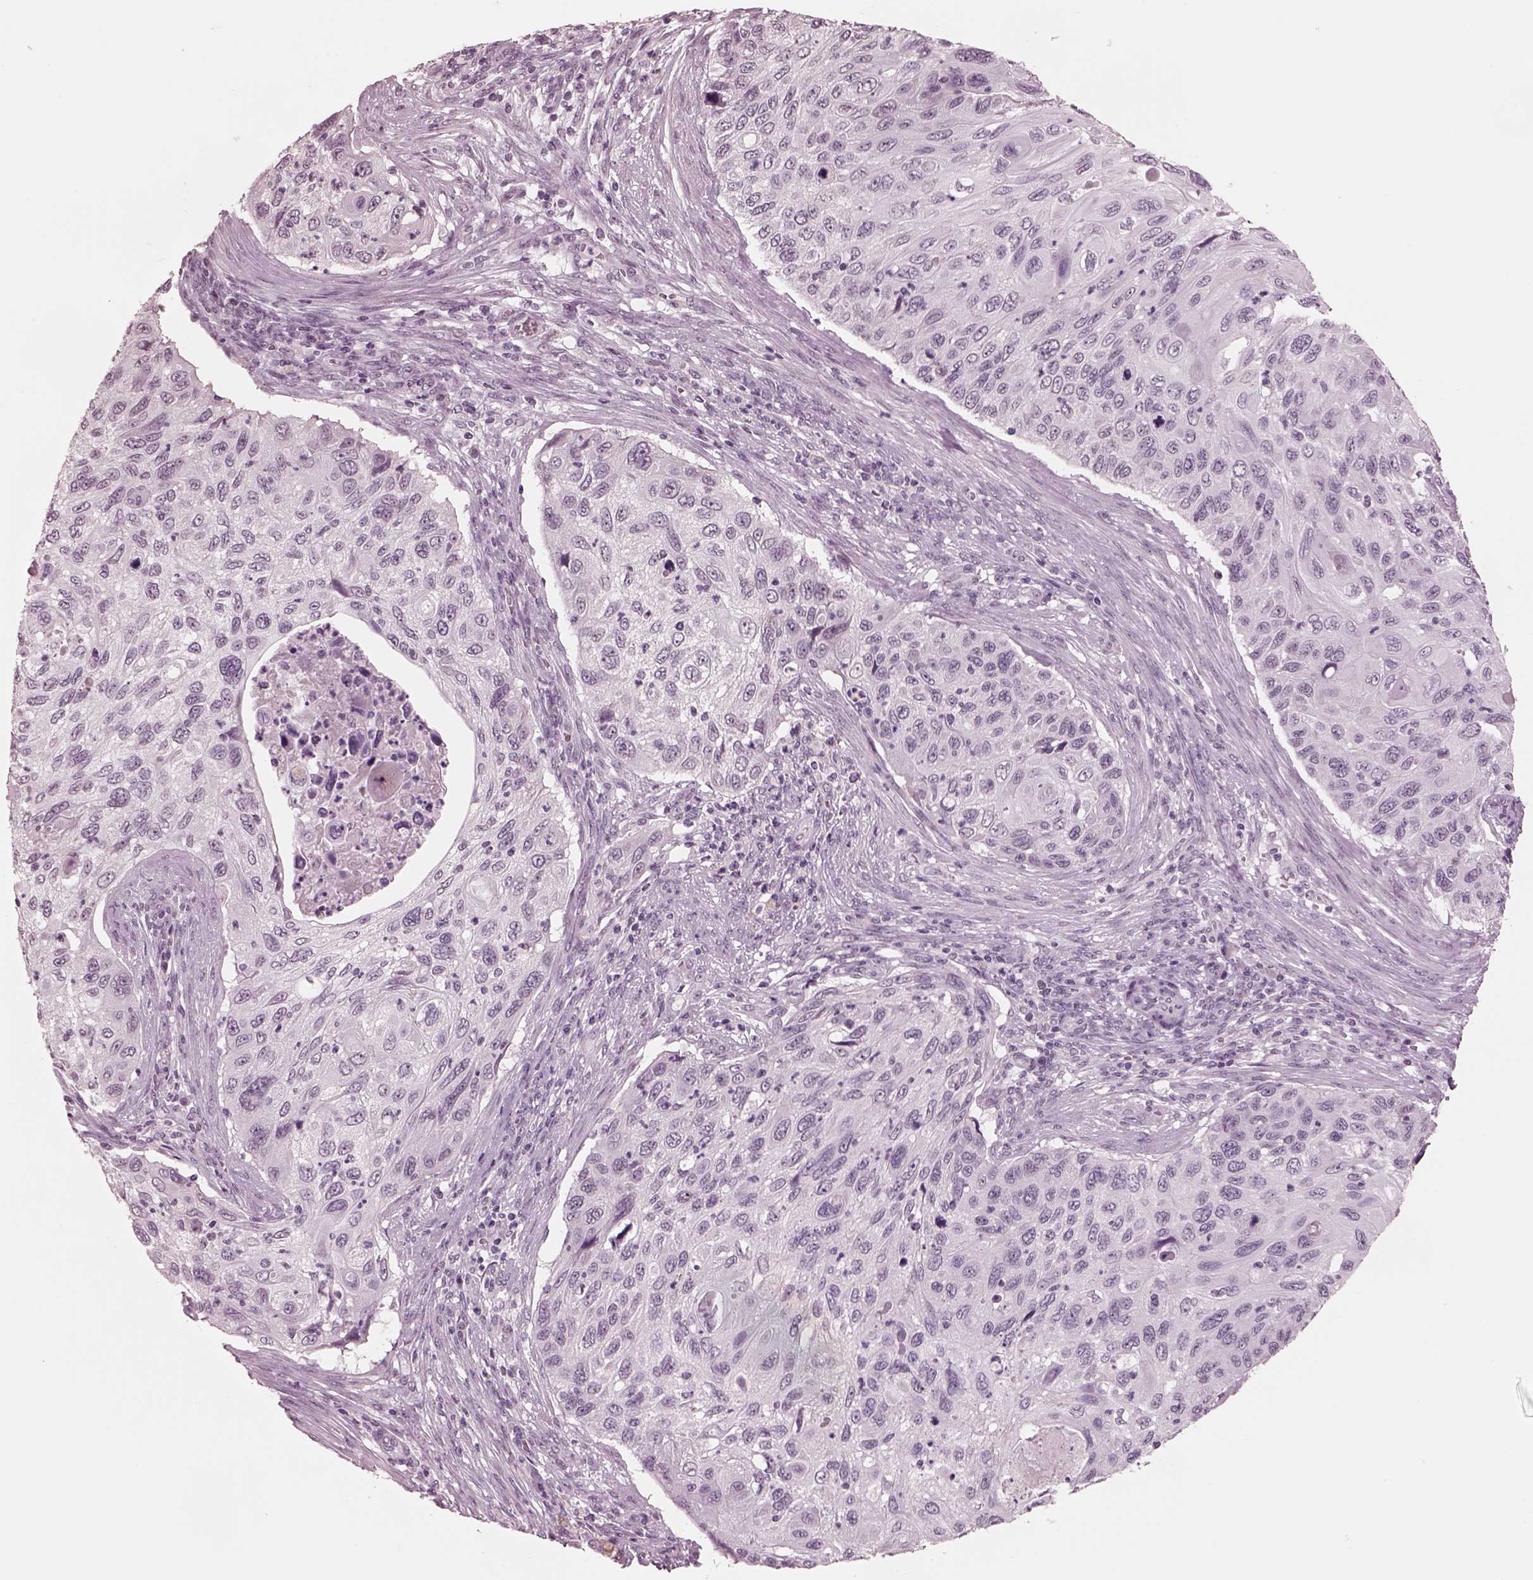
{"staining": {"intensity": "negative", "quantity": "none", "location": "none"}, "tissue": "cervical cancer", "cell_type": "Tumor cells", "image_type": "cancer", "snomed": [{"axis": "morphology", "description": "Squamous cell carcinoma, NOS"}, {"axis": "topography", "description": "Cervix"}], "caption": "DAB (3,3'-diaminobenzidine) immunohistochemical staining of cervical cancer (squamous cell carcinoma) demonstrates no significant staining in tumor cells. (DAB (3,3'-diaminobenzidine) immunohistochemistry, high magnification).", "gene": "GARIN4", "patient": {"sex": "female", "age": 70}}